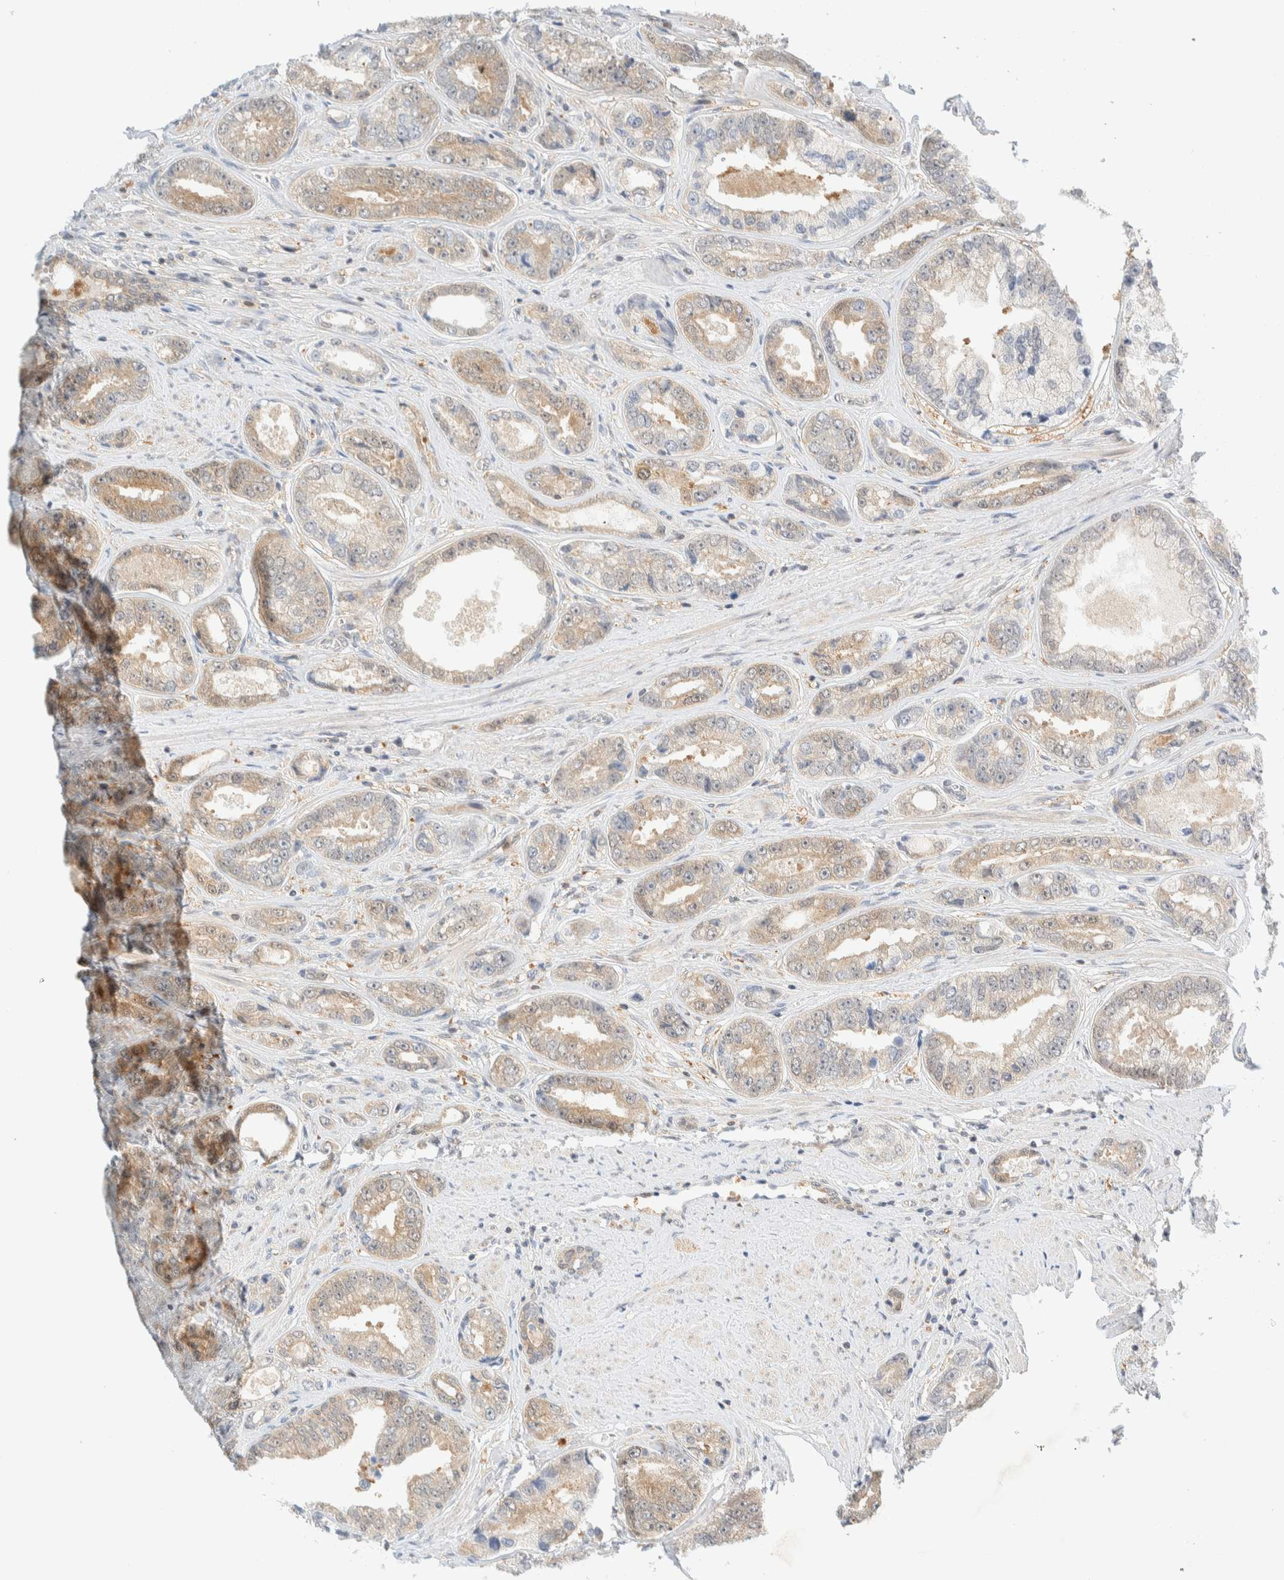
{"staining": {"intensity": "moderate", "quantity": ">75%", "location": "cytoplasmic/membranous"}, "tissue": "prostate cancer", "cell_type": "Tumor cells", "image_type": "cancer", "snomed": [{"axis": "morphology", "description": "Adenocarcinoma, High grade"}, {"axis": "topography", "description": "Prostate"}], "caption": "An immunohistochemistry (IHC) micrograph of neoplastic tissue is shown. Protein staining in brown shows moderate cytoplasmic/membranous positivity in prostate cancer (adenocarcinoma (high-grade)) within tumor cells. (brown staining indicates protein expression, while blue staining denotes nuclei).", "gene": "PCYT2", "patient": {"sex": "male", "age": 61}}